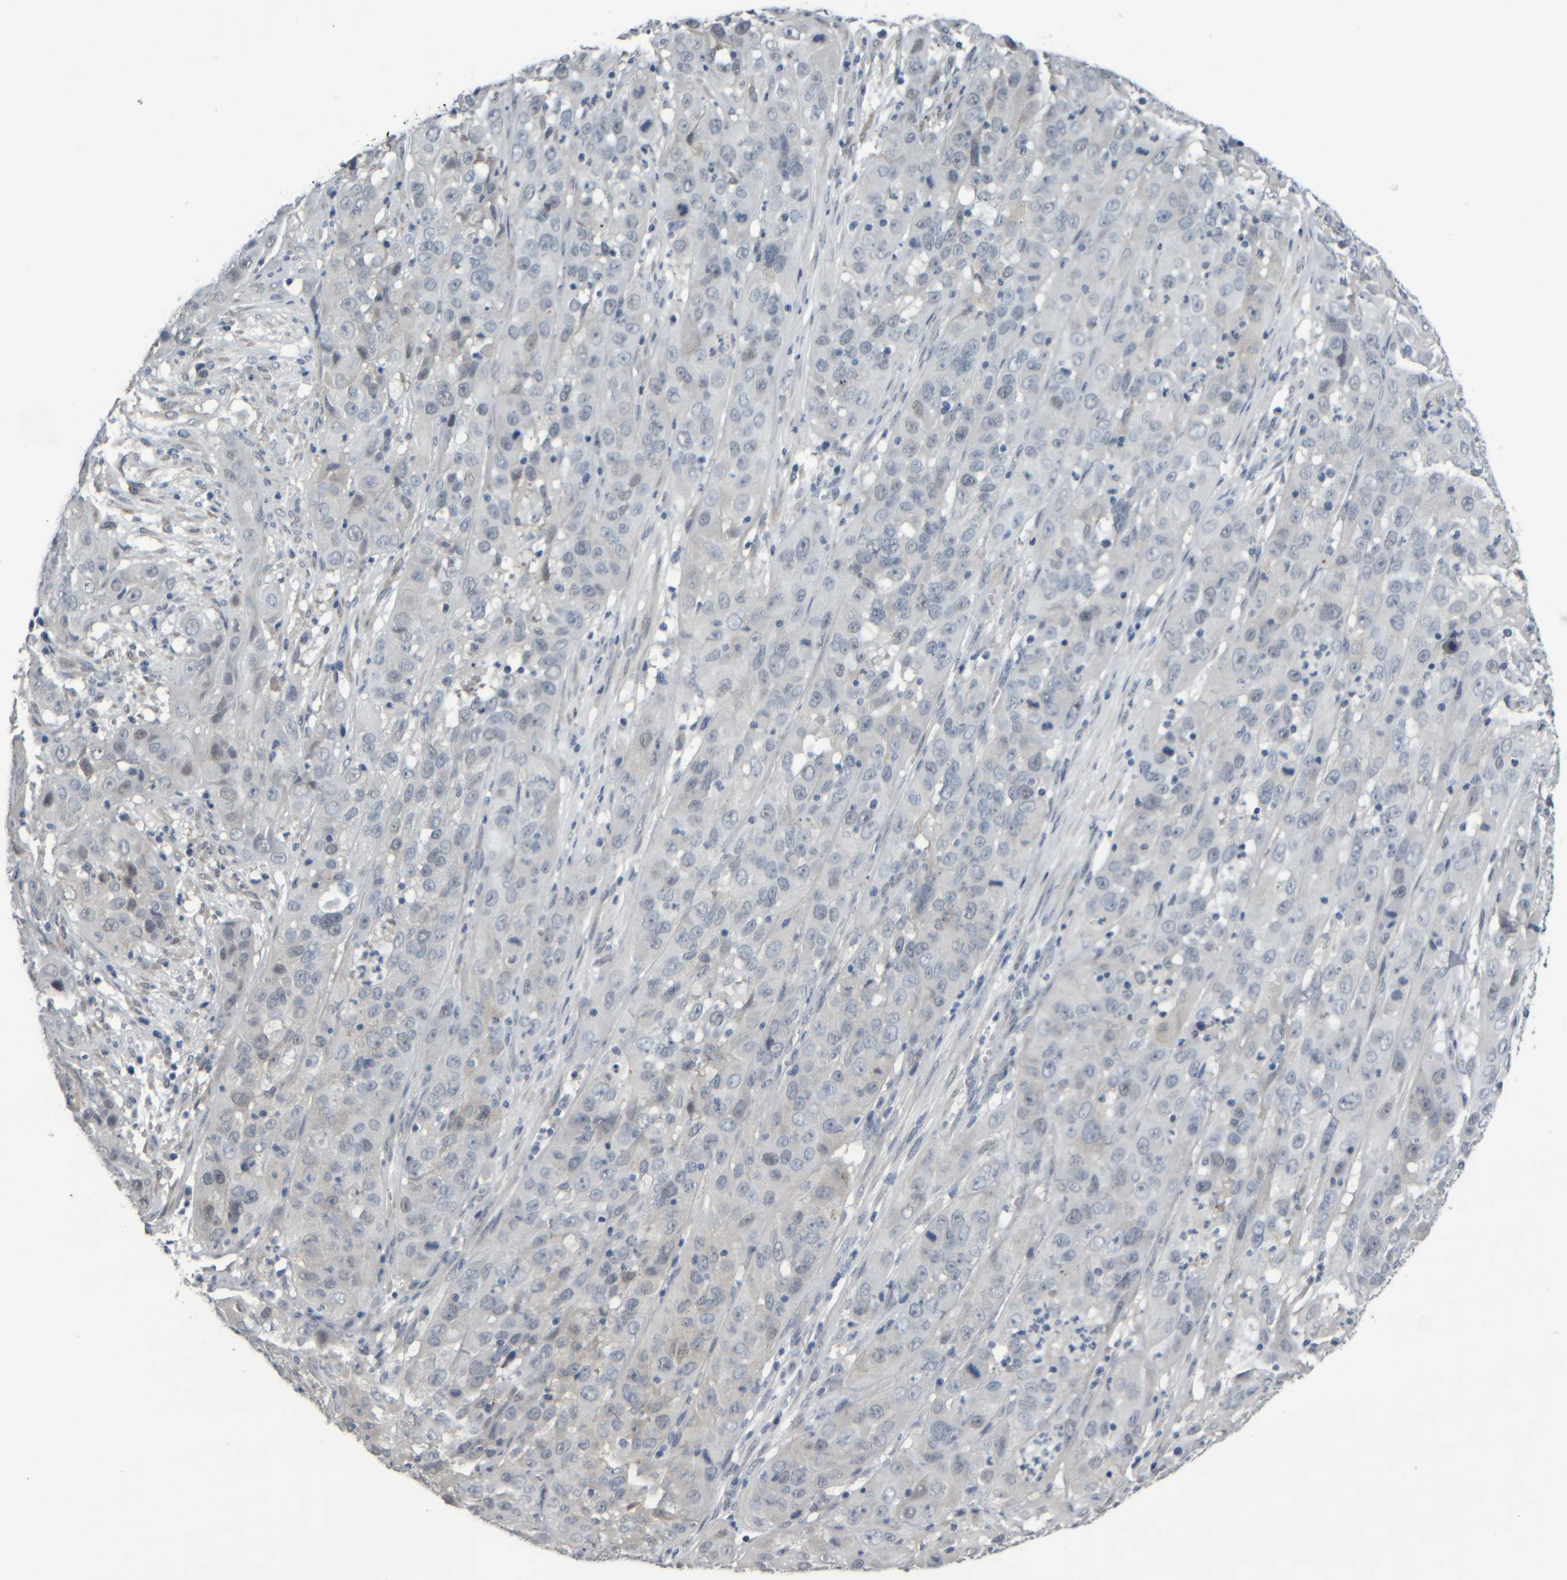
{"staining": {"intensity": "negative", "quantity": "none", "location": "none"}, "tissue": "cervical cancer", "cell_type": "Tumor cells", "image_type": "cancer", "snomed": [{"axis": "morphology", "description": "Squamous cell carcinoma, NOS"}, {"axis": "topography", "description": "Cervix"}], "caption": "Immunohistochemistry (IHC) of human cervical cancer shows no expression in tumor cells.", "gene": "COL14A1", "patient": {"sex": "female", "age": 32}}